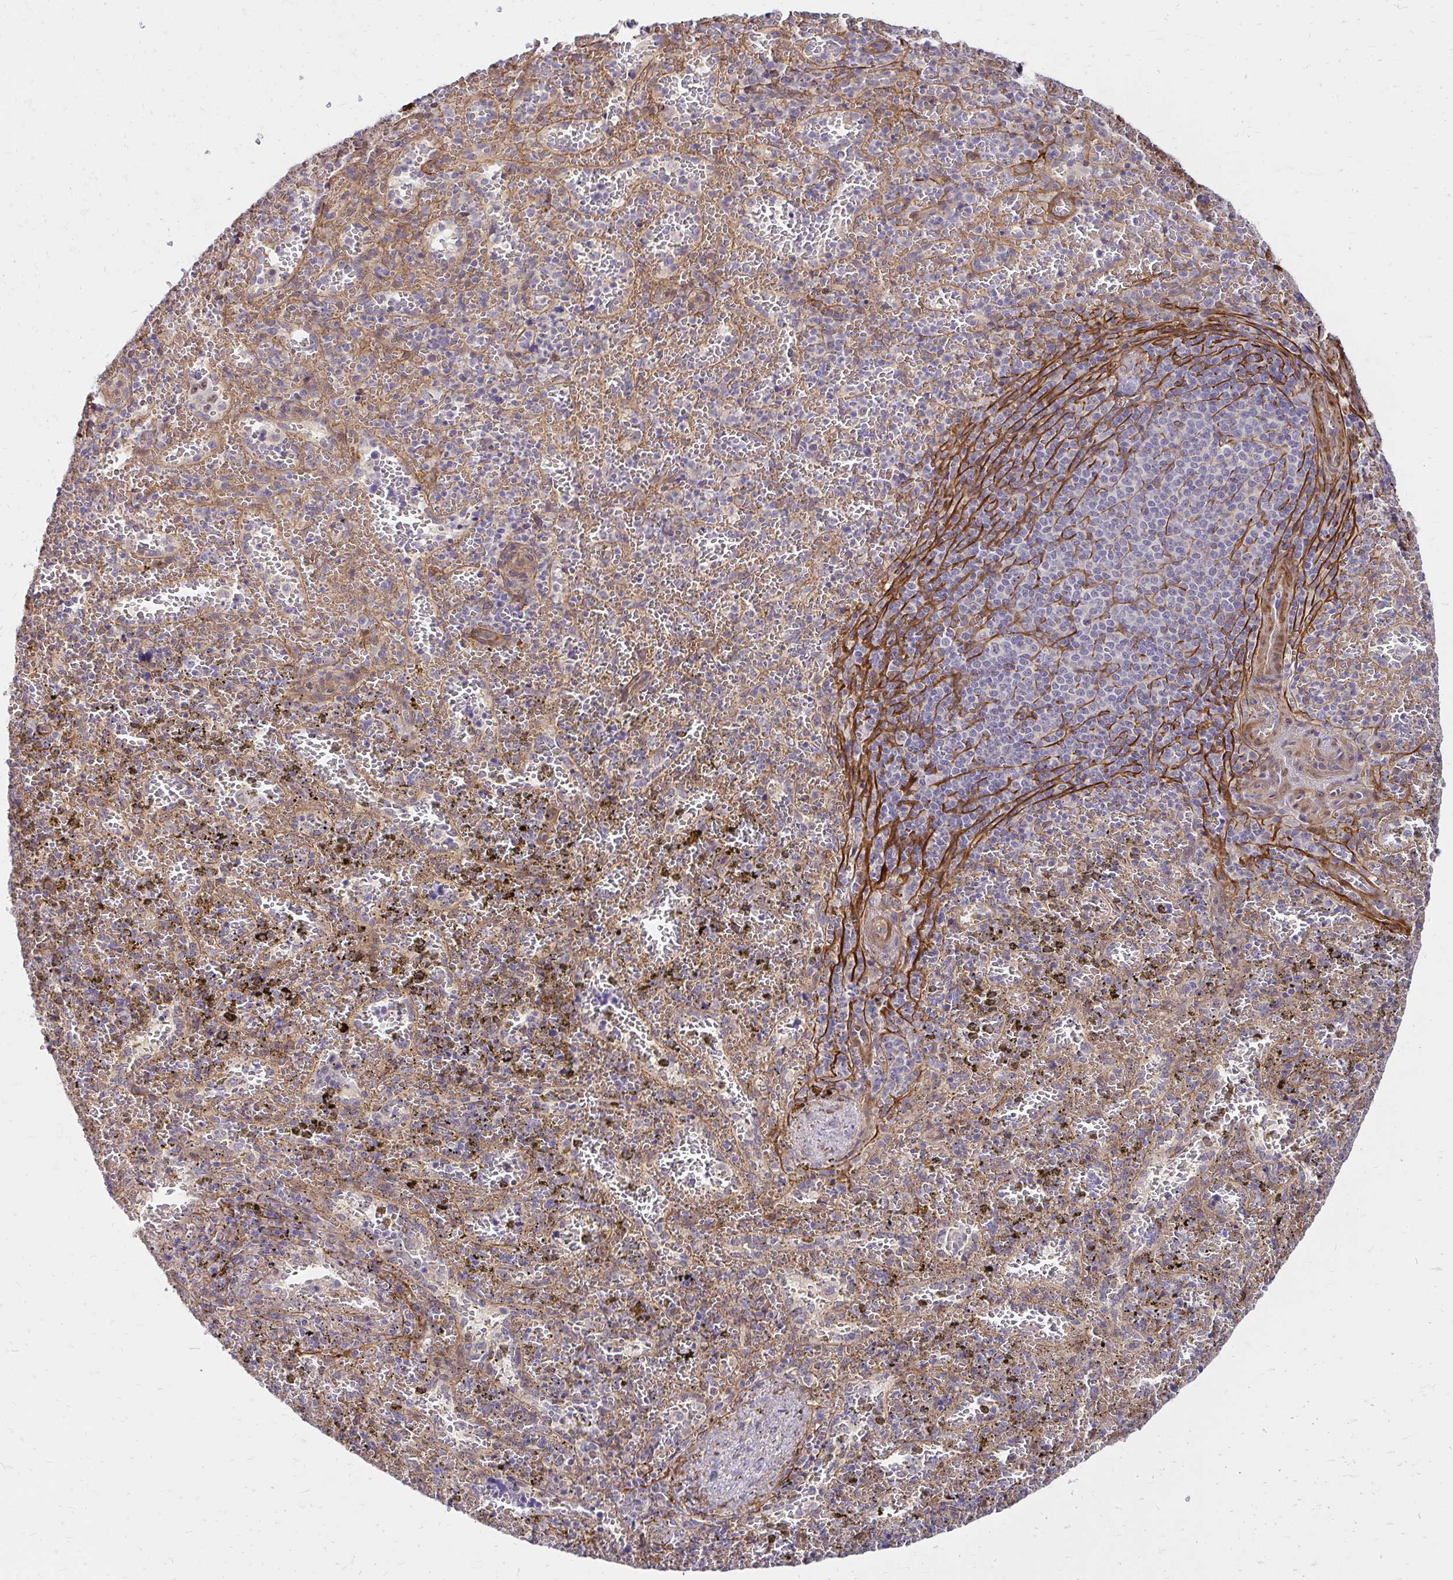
{"staining": {"intensity": "weak", "quantity": "<25%", "location": "cytoplasmic/membranous"}, "tissue": "spleen", "cell_type": "Cells in red pulp", "image_type": "normal", "snomed": [{"axis": "morphology", "description": "Normal tissue, NOS"}, {"axis": "topography", "description": "Spleen"}], "caption": "Immunohistochemistry of benign human spleen reveals no positivity in cells in red pulp. Brightfield microscopy of IHC stained with DAB (brown) and hematoxylin (blue), captured at high magnification.", "gene": "YAP1", "patient": {"sex": "female", "age": 50}}